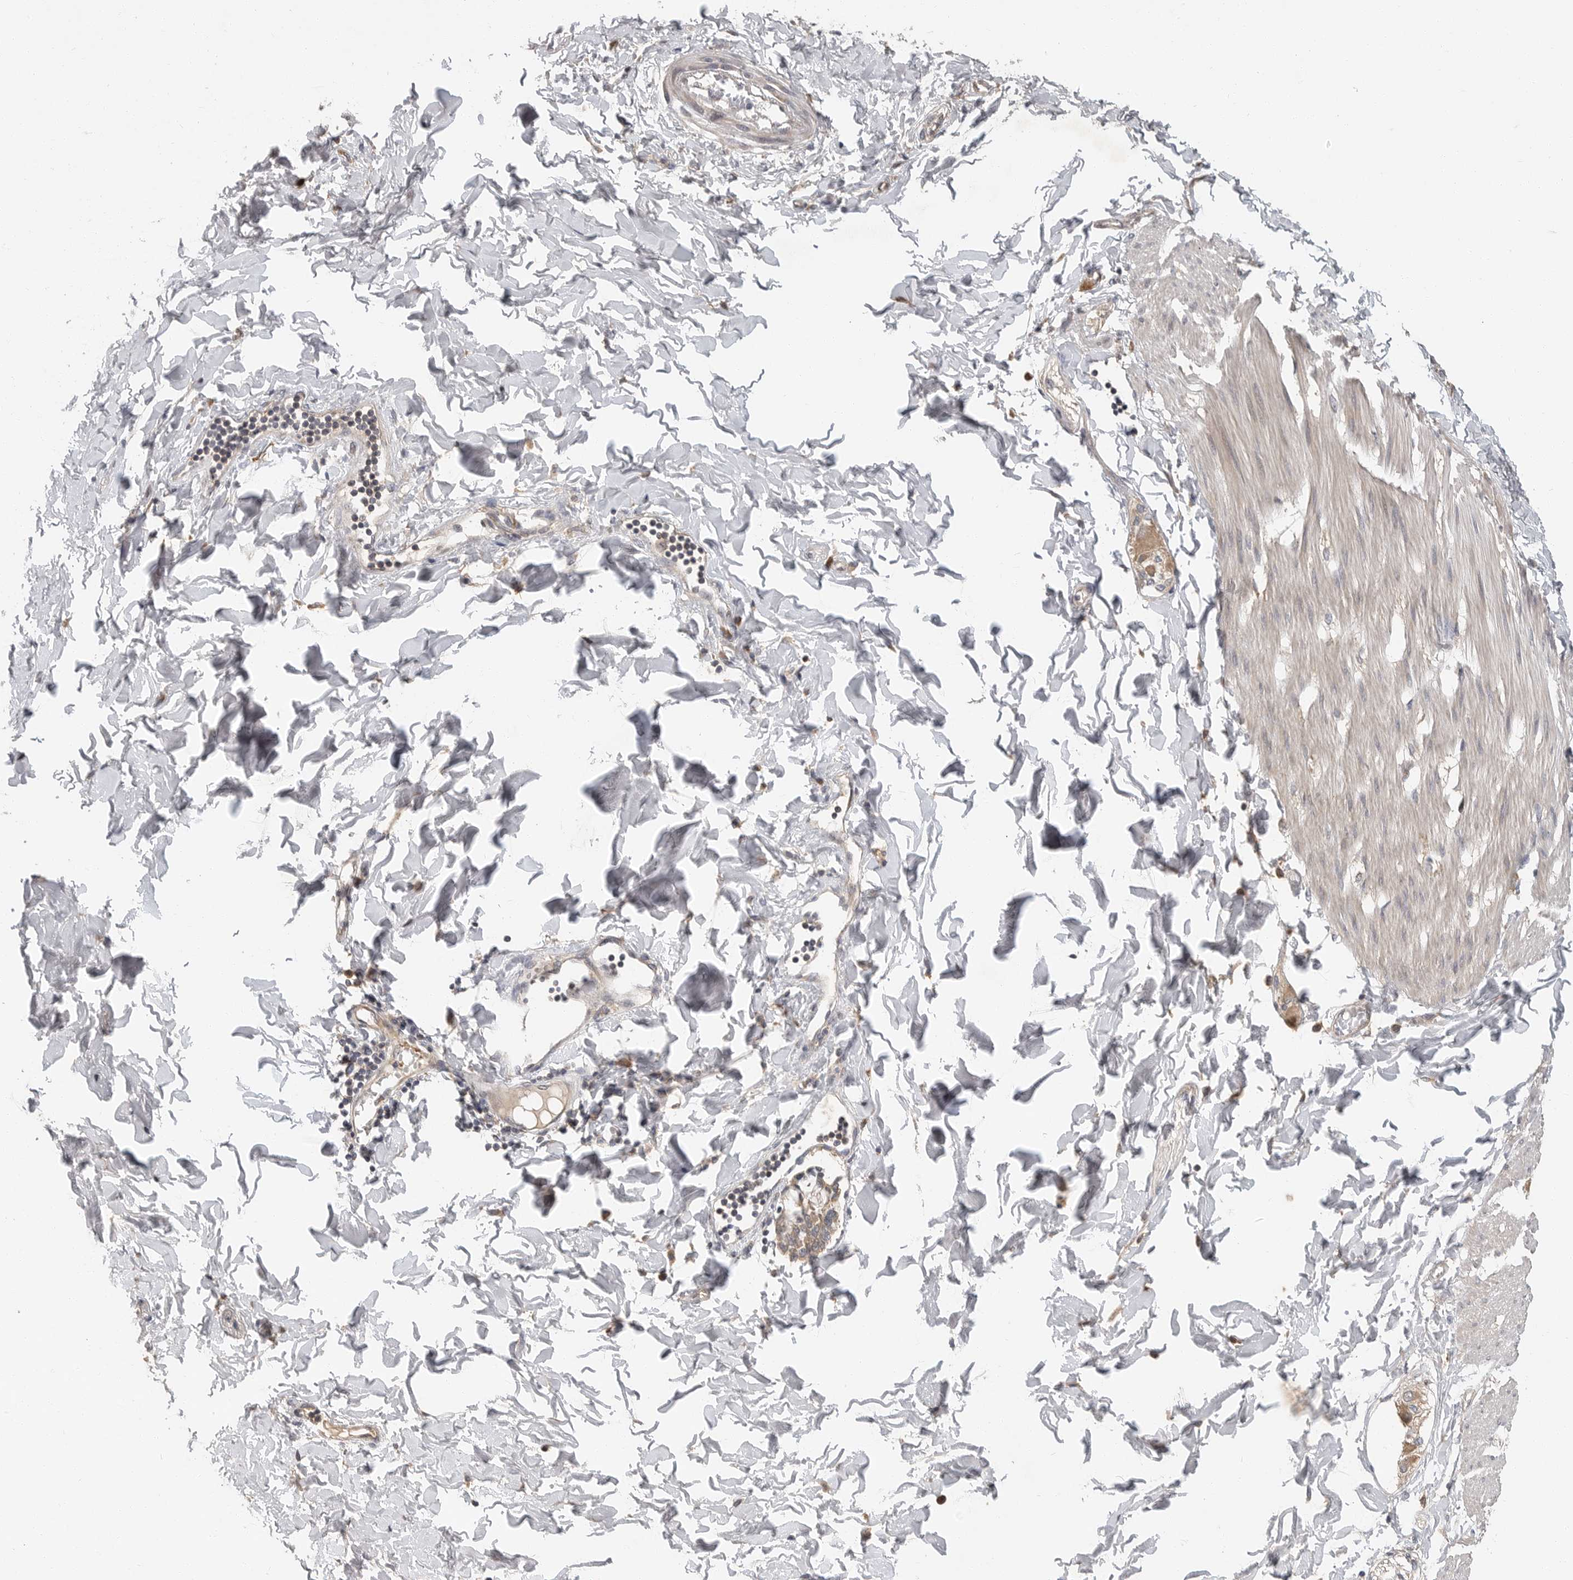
{"staining": {"intensity": "weak", "quantity": "25%-75%", "location": "cytoplasmic/membranous"}, "tissue": "smooth muscle", "cell_type": "Smooth muscle cells", "image_type": "normal", "snomed": [{"axis": "morphology", "description": "Normal tissue, NOS"}, {"axis": "morphology", "description": "Adenocarcinoma, NOS"}, {"axis": "topography", "description": "Smooth muscle"}, {"axis": "topography", "description": "Colon"}], "caption": "A brown stain shows weak cytoplasmic/membranous staining of a protein in smooth muscle cells of normal human smooth muscle.", "gene": "OSBPL9", "patient": {"sex": "male", "age": 14}}